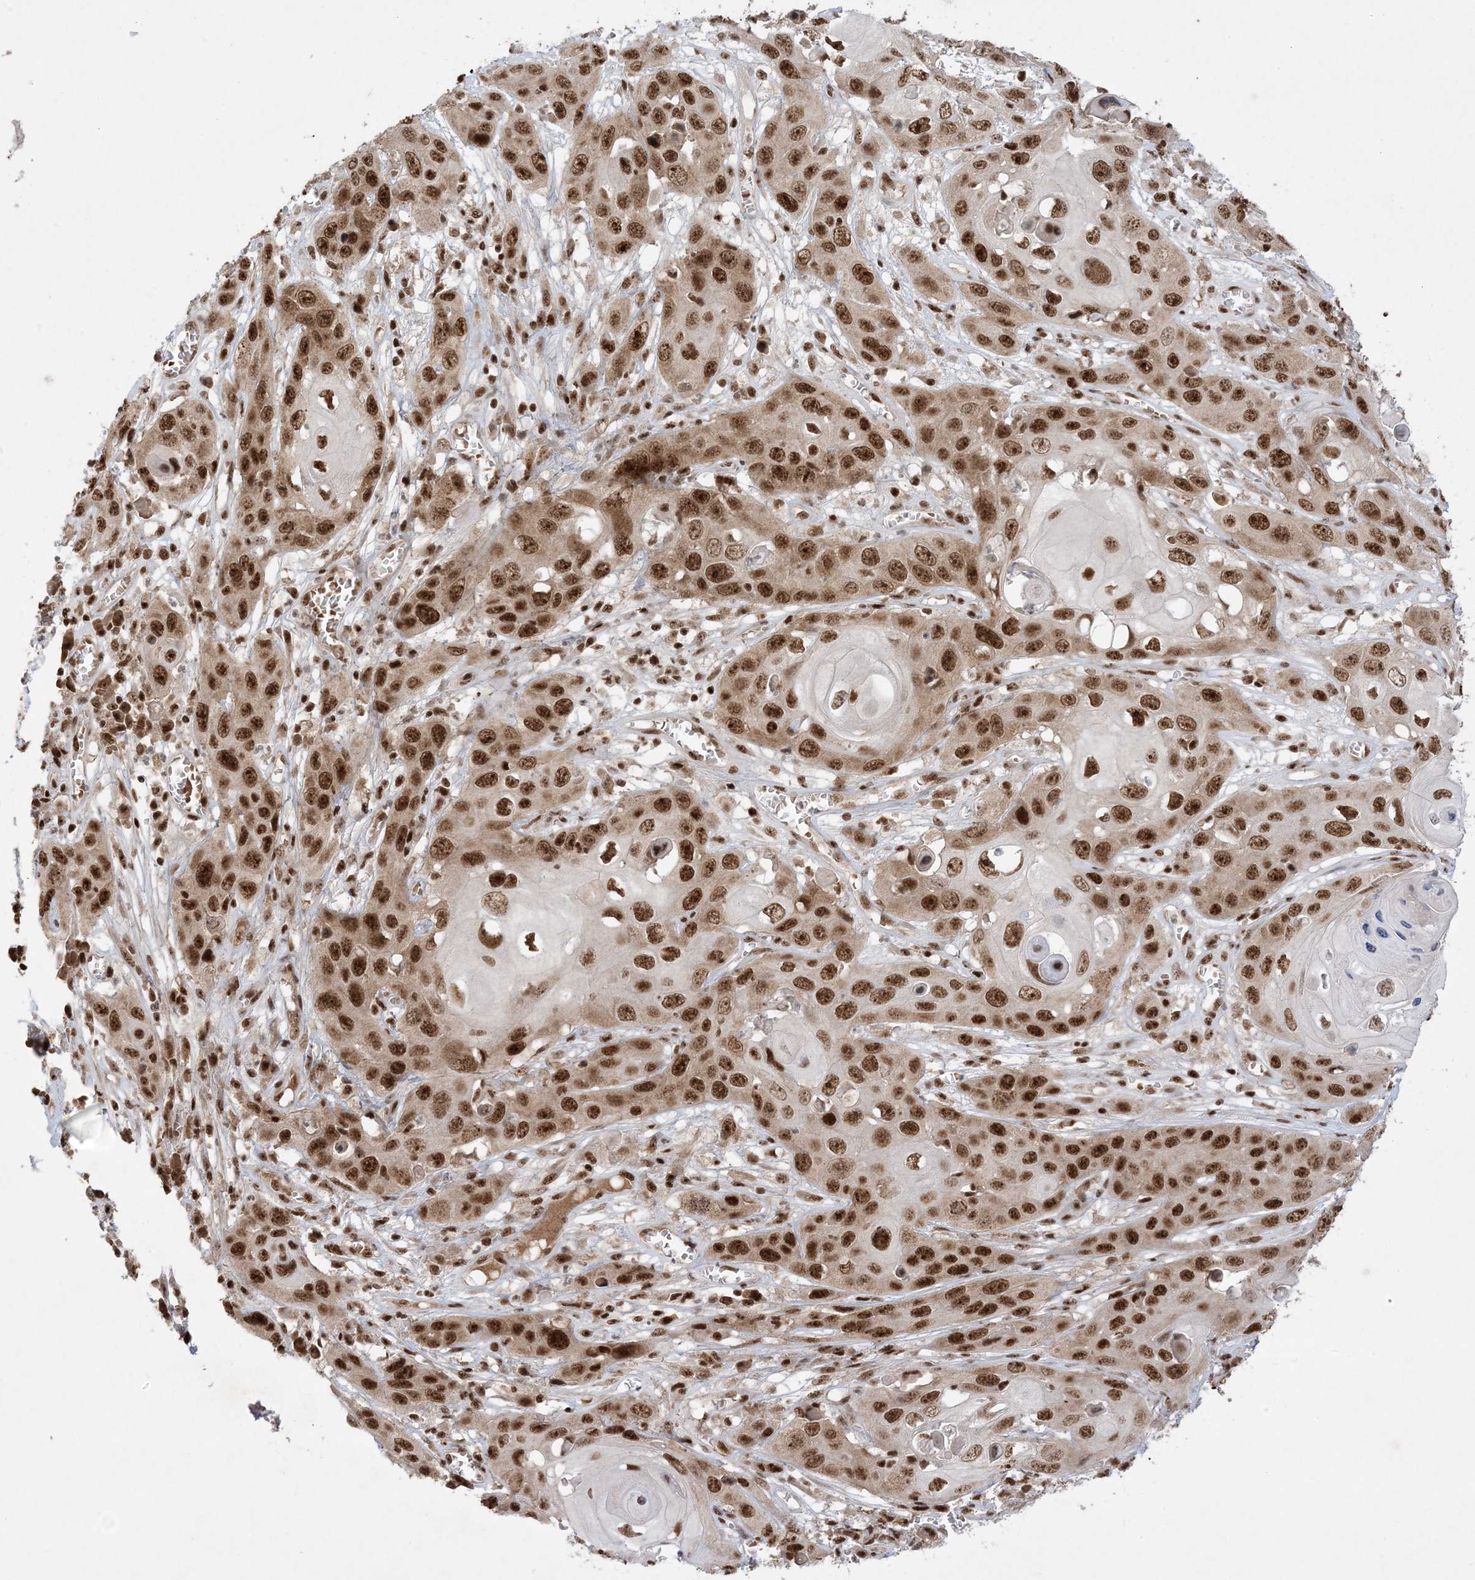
{"staining": {"intensity": "strong", "quantity": ">75%", "location": "nuclear"}, "tissue": "skin cancer", "cell_type": "Tumor cells", "image_type": "cancer", "snomed": [{"axis": "morphology", "description": "Squamous cell carcinoma, NOS"}, {"axis": "topography", "description": "Skin"}], "caption": "Protein expression analysis of human squamous cell carcinoma (skin) reveals strong nuclear positivity in approximately >75% of tumor cells.", "gene": "PPIL2", "patient": {"sex": "male", "age": 55}}